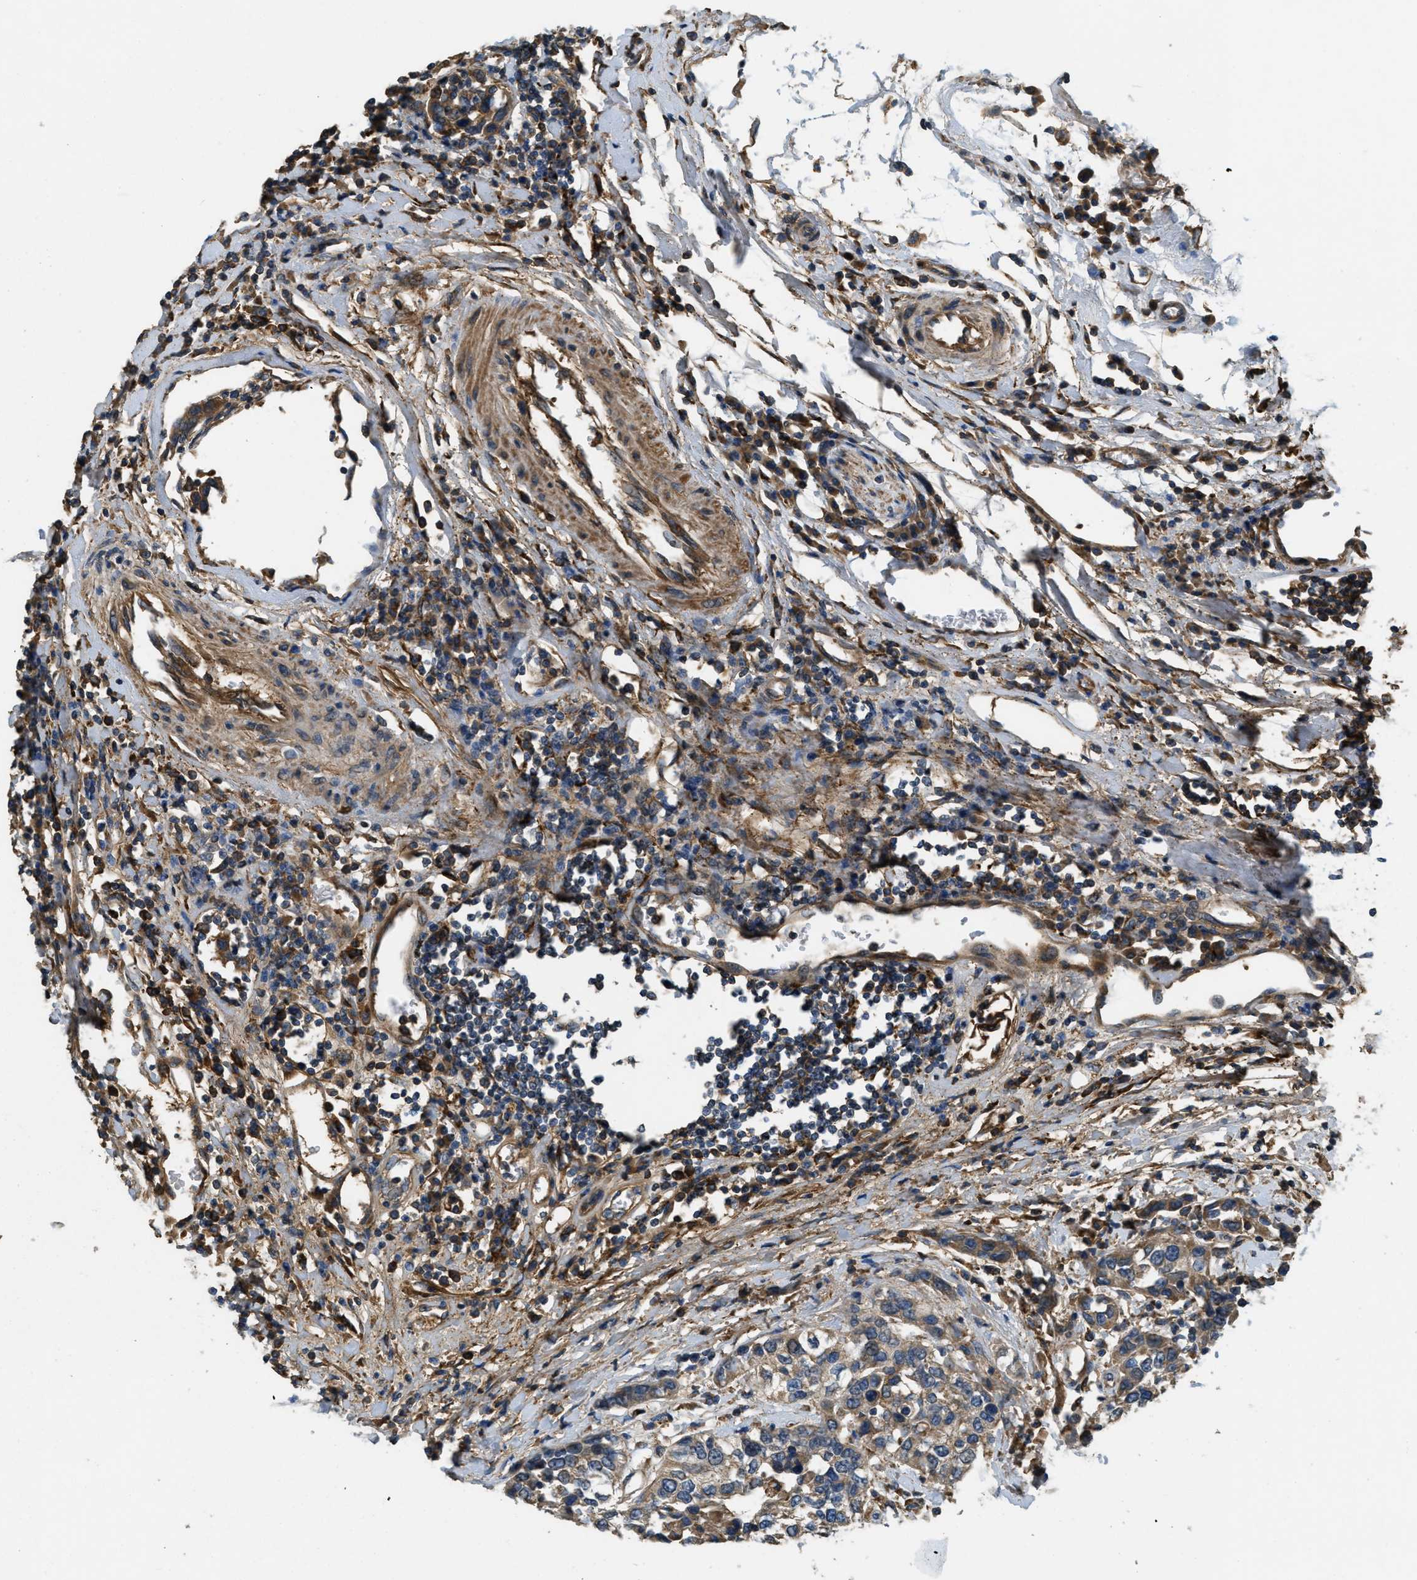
{"staining": {"intensity": "moderate", "quantity": "25%-75%", "location": "cytoplasmic/membranous"}, "tissue": "urothelial cancer", "cell_type": "Tumor cells", "image_type": "cancer", "snomed": [{"axis": "morphology", "description": "Urothelial carcinoma, High grade"}, {"axis": "topography", "description": "Urinary bladder"}], "caption": "Moderate cytoplasmic/membranous protein positivity is appreciated in approximately 25%-75% of tumor cells in urothelial carcinoma (high-grade).", "gene": "THBS2", "patient": {"sex": "female", "age": 80}}